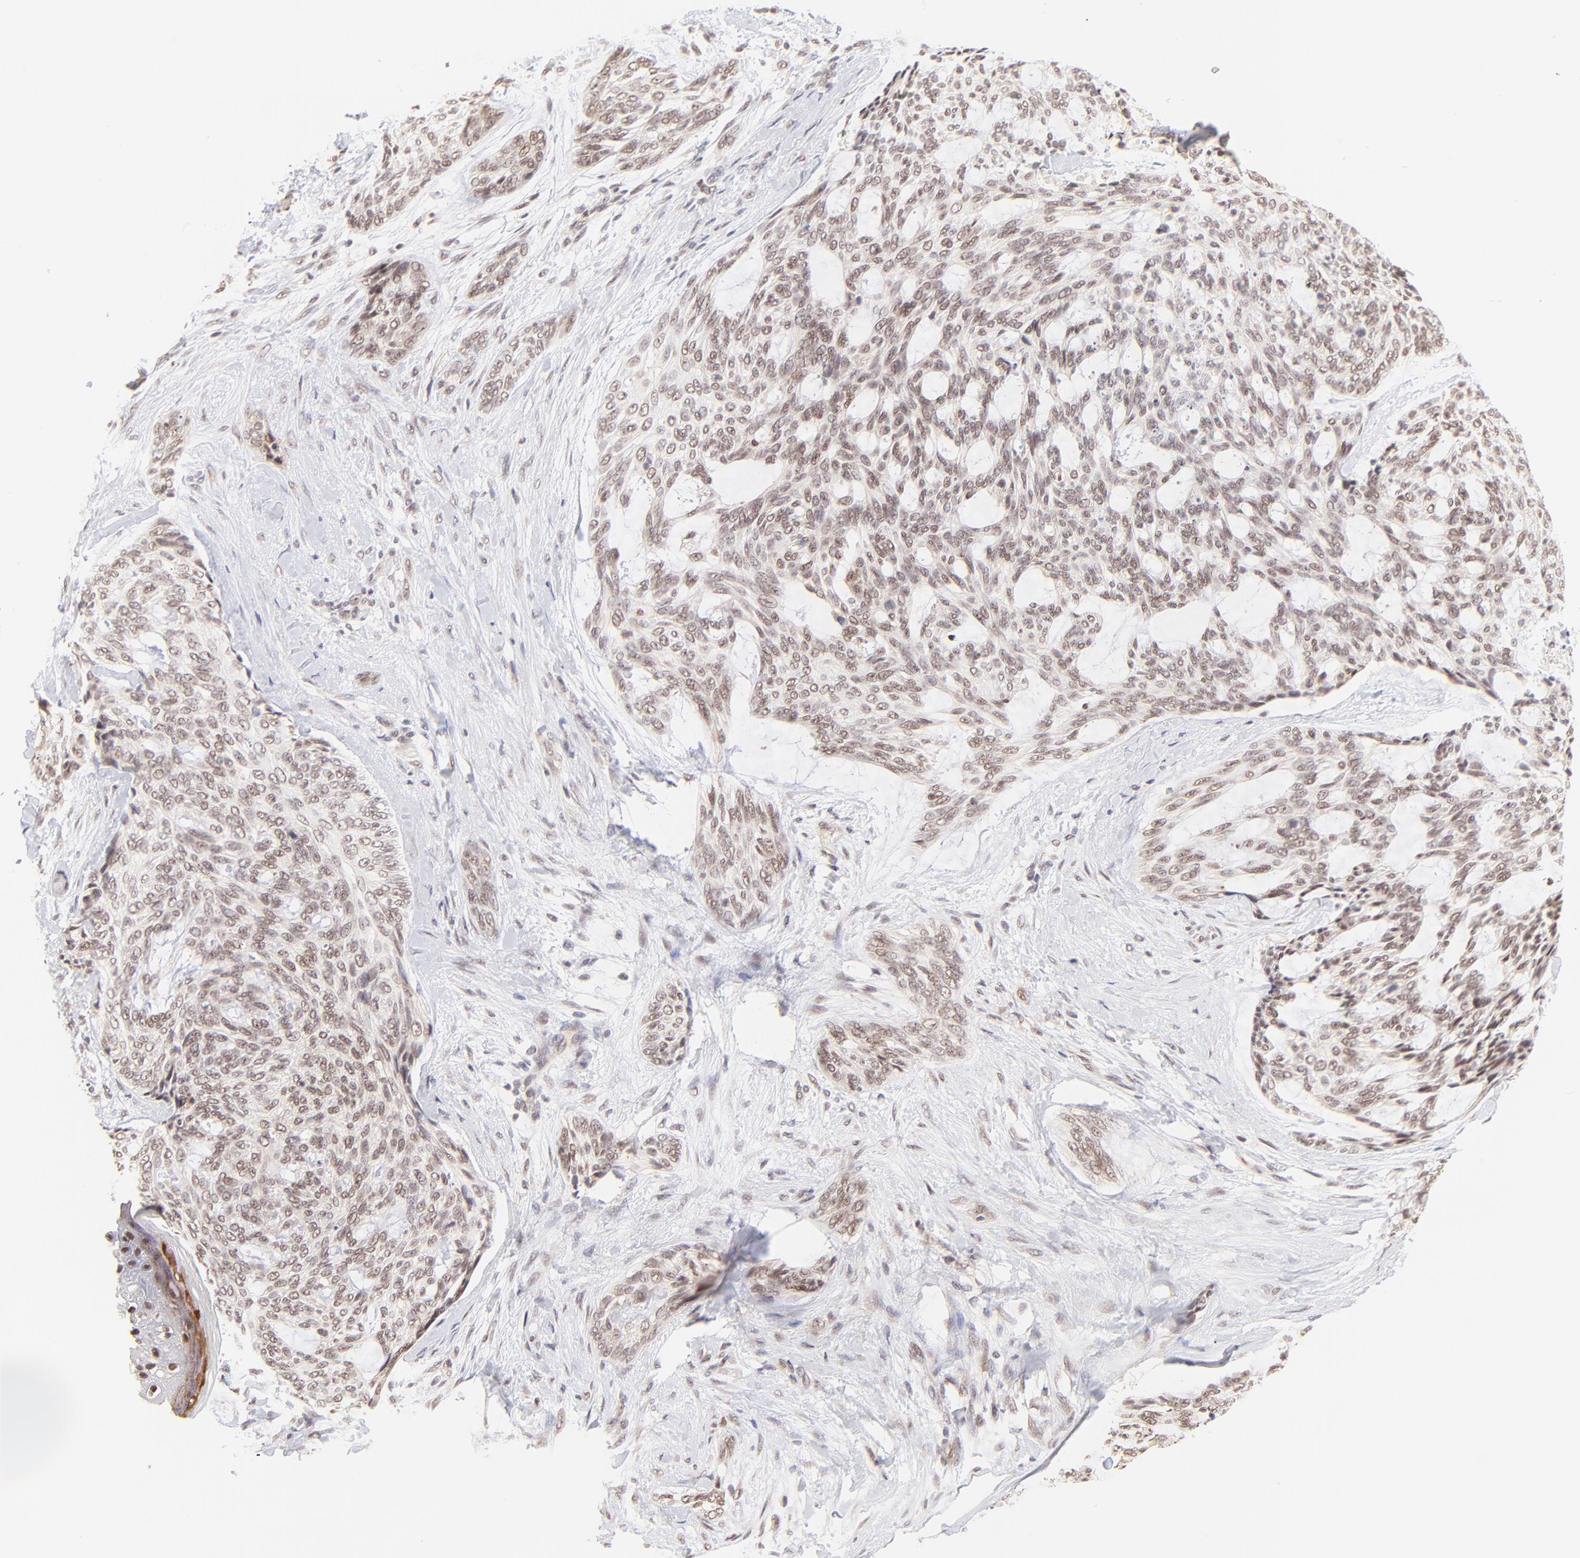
{"staining": {"intensity": "weak", "quantity": ">75%", "location": "nuclear"}, "tissue": "skin cancer", "cell_type": "Tumor cells", "image_type": "cancer", "snomed": [{"axis": "morphology", "description": "Normal tissue, NOS"}, {"axis": "morphology", "description": "Basal cell carcinoma"}, {"axis": "topography", "description": "Skin"}], "caption": "This is a photomicrograph of IHC staining of basal cell carcinoma (skin), which shows weak expression in the nuclear of tumor cells.", "gene": "MED12", "patient": {"sex": "female", "age": 71}}